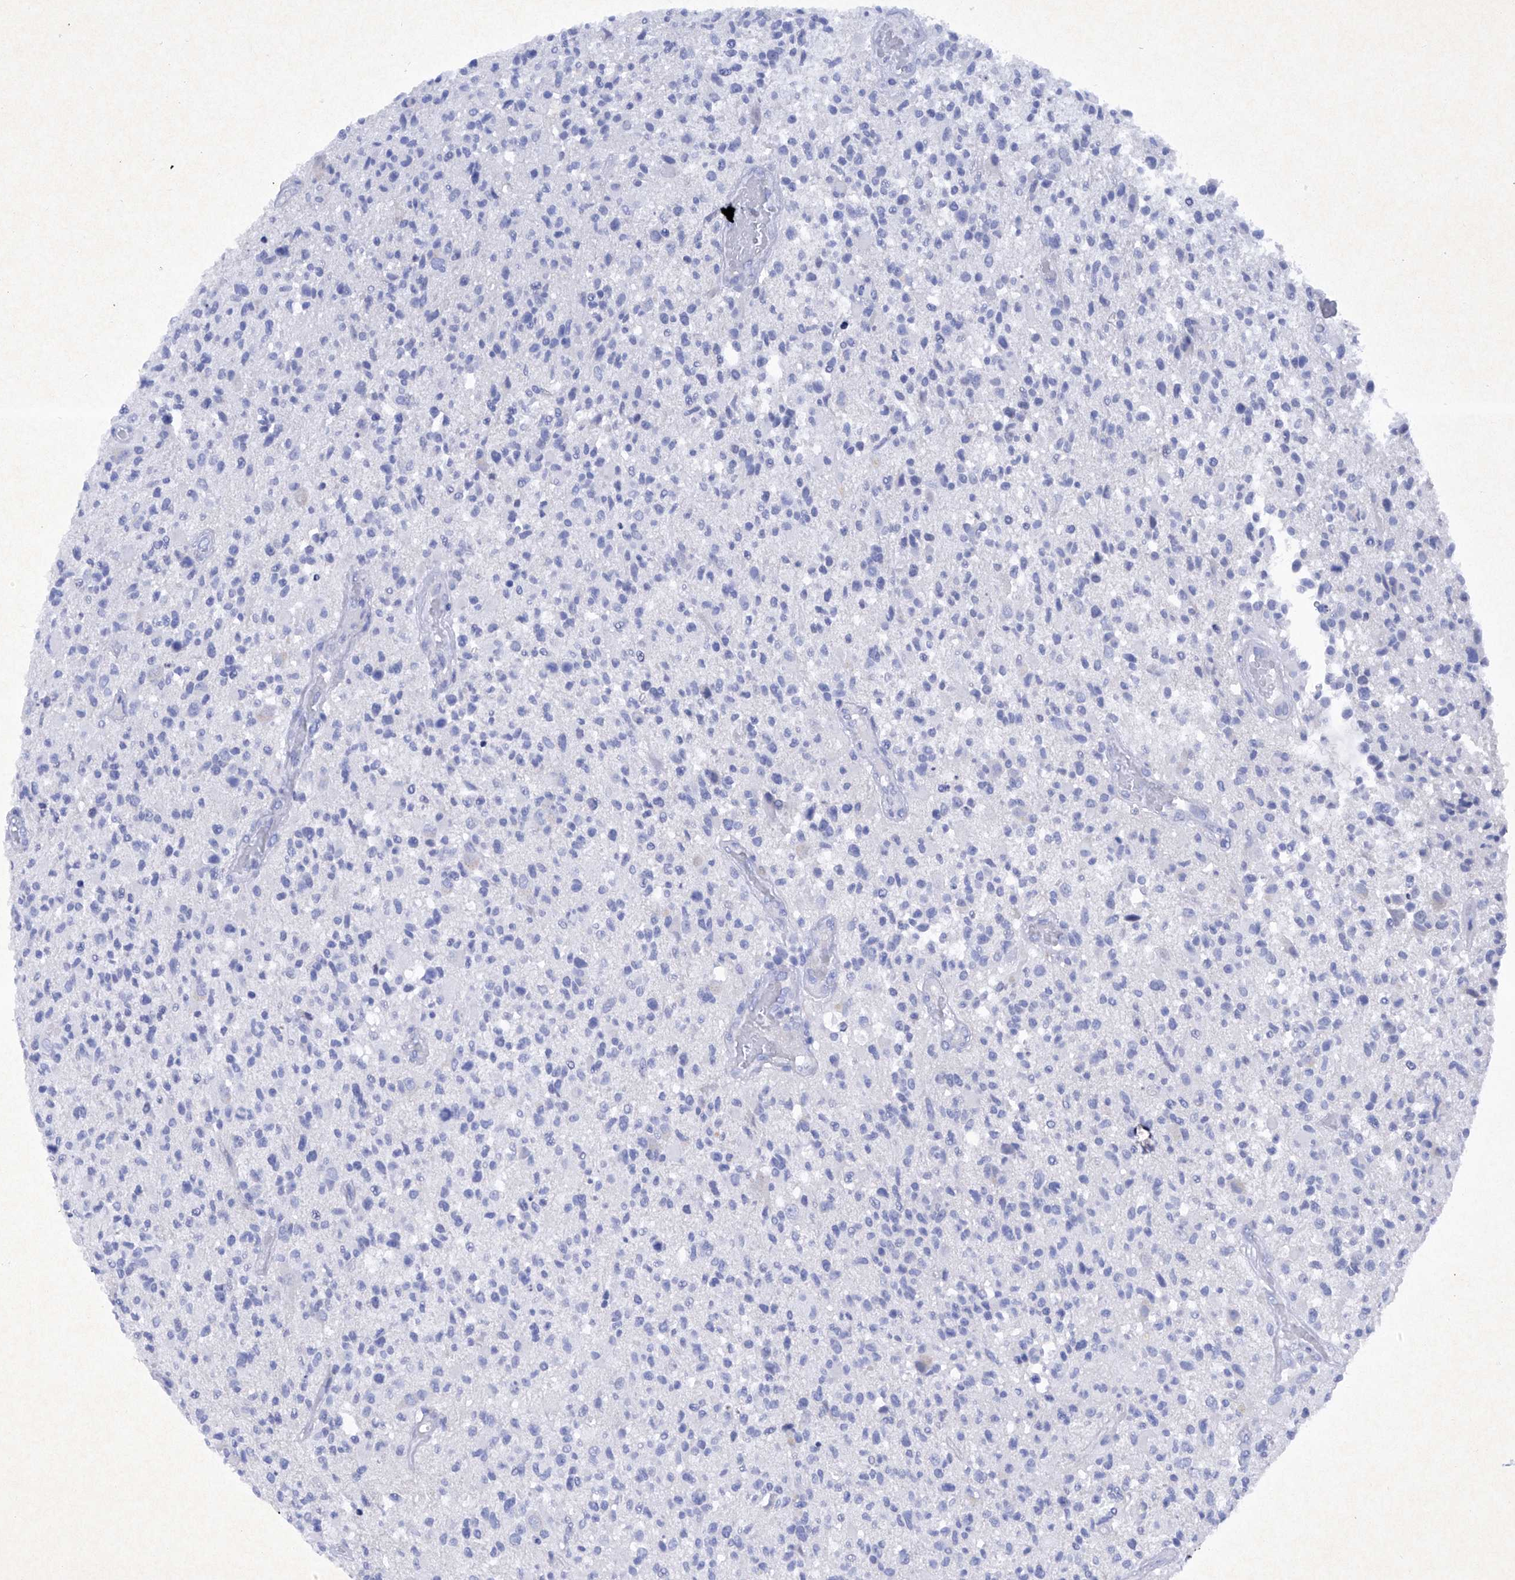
{"staining": {"intensity": "negative", "quantity": "none", "location": "none"}, "tissue": "glioma", "cell_type": "Tumor cells", "image_type": "cancer", "snomed": [{"axis": "morphology", "description": "Glioma, malignant, High grade"}, {"axis": "morphology", "description": "Glioblastoma, NOS"}, {"axis": "topography", "description": "Brain"}], "caption": "There is no significant staining in tumor cells of malignant glioma (high-grade). (Stains: DAB (3,3'-diaminobenzidine) immunohistochemistry with hematoxylin counter stain, Microscopy: brightfield microscopy at high magnification).", "gene": "BARX2", "patient": {"sex": "male", "age": 60}}